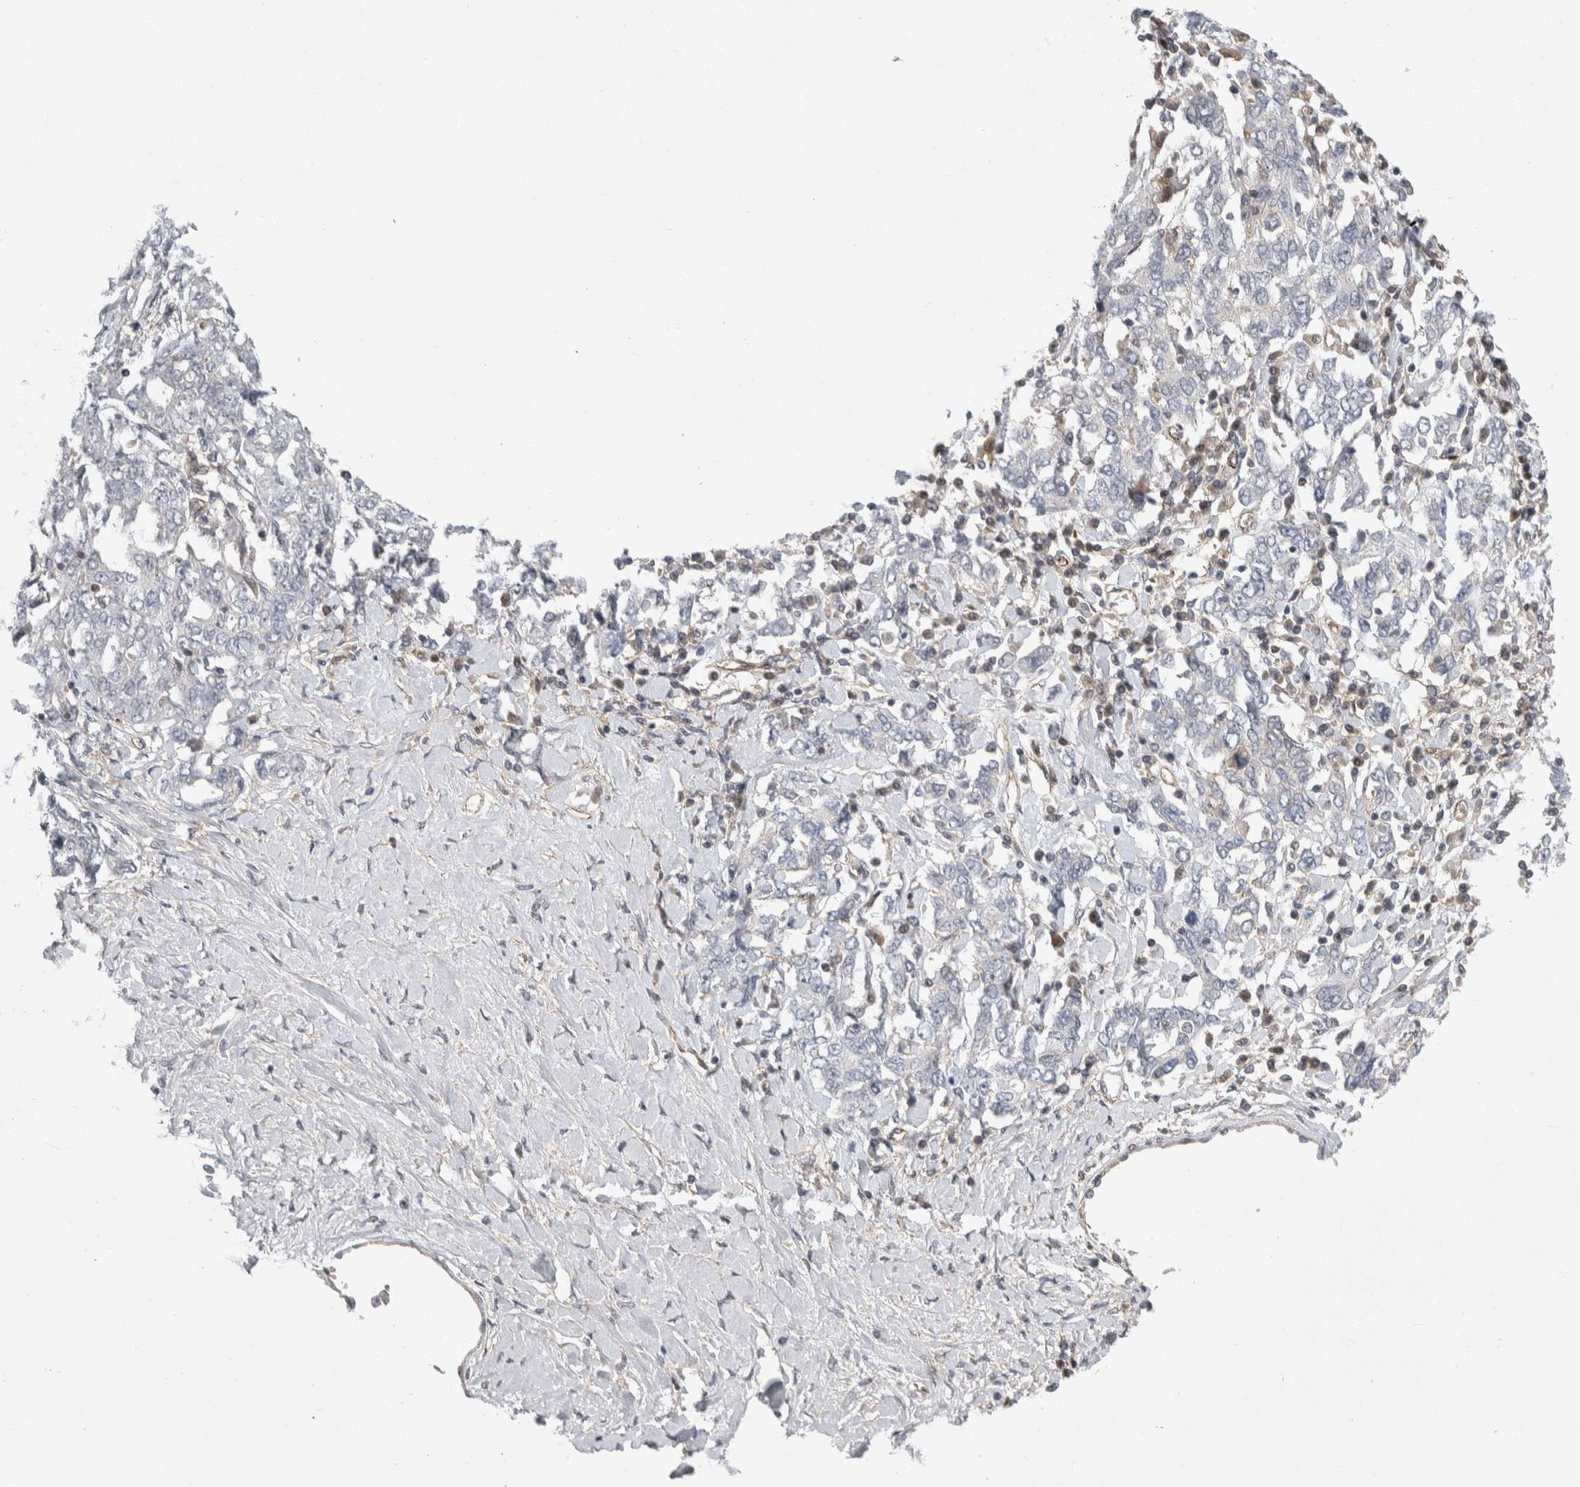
{"staining": {"intensity": "negative", "quantity": "none", "location": "none"}, "tissue": "ovarian cancer", "cell_type": "Tumor cells", "image_type": "cancer", "snomed": [{"axis": "morphology", "description": "Carcinoma, endometroid"}, {"axis": "topography", "description": "Ovary"}], "caption": "Human ovarian cancer (endometroid carcinoma) stained for a protein using IHC displays no positivity in tumor cells.", "gene": "ZNF862", "patient": {"sex": "female", "age": 62}}